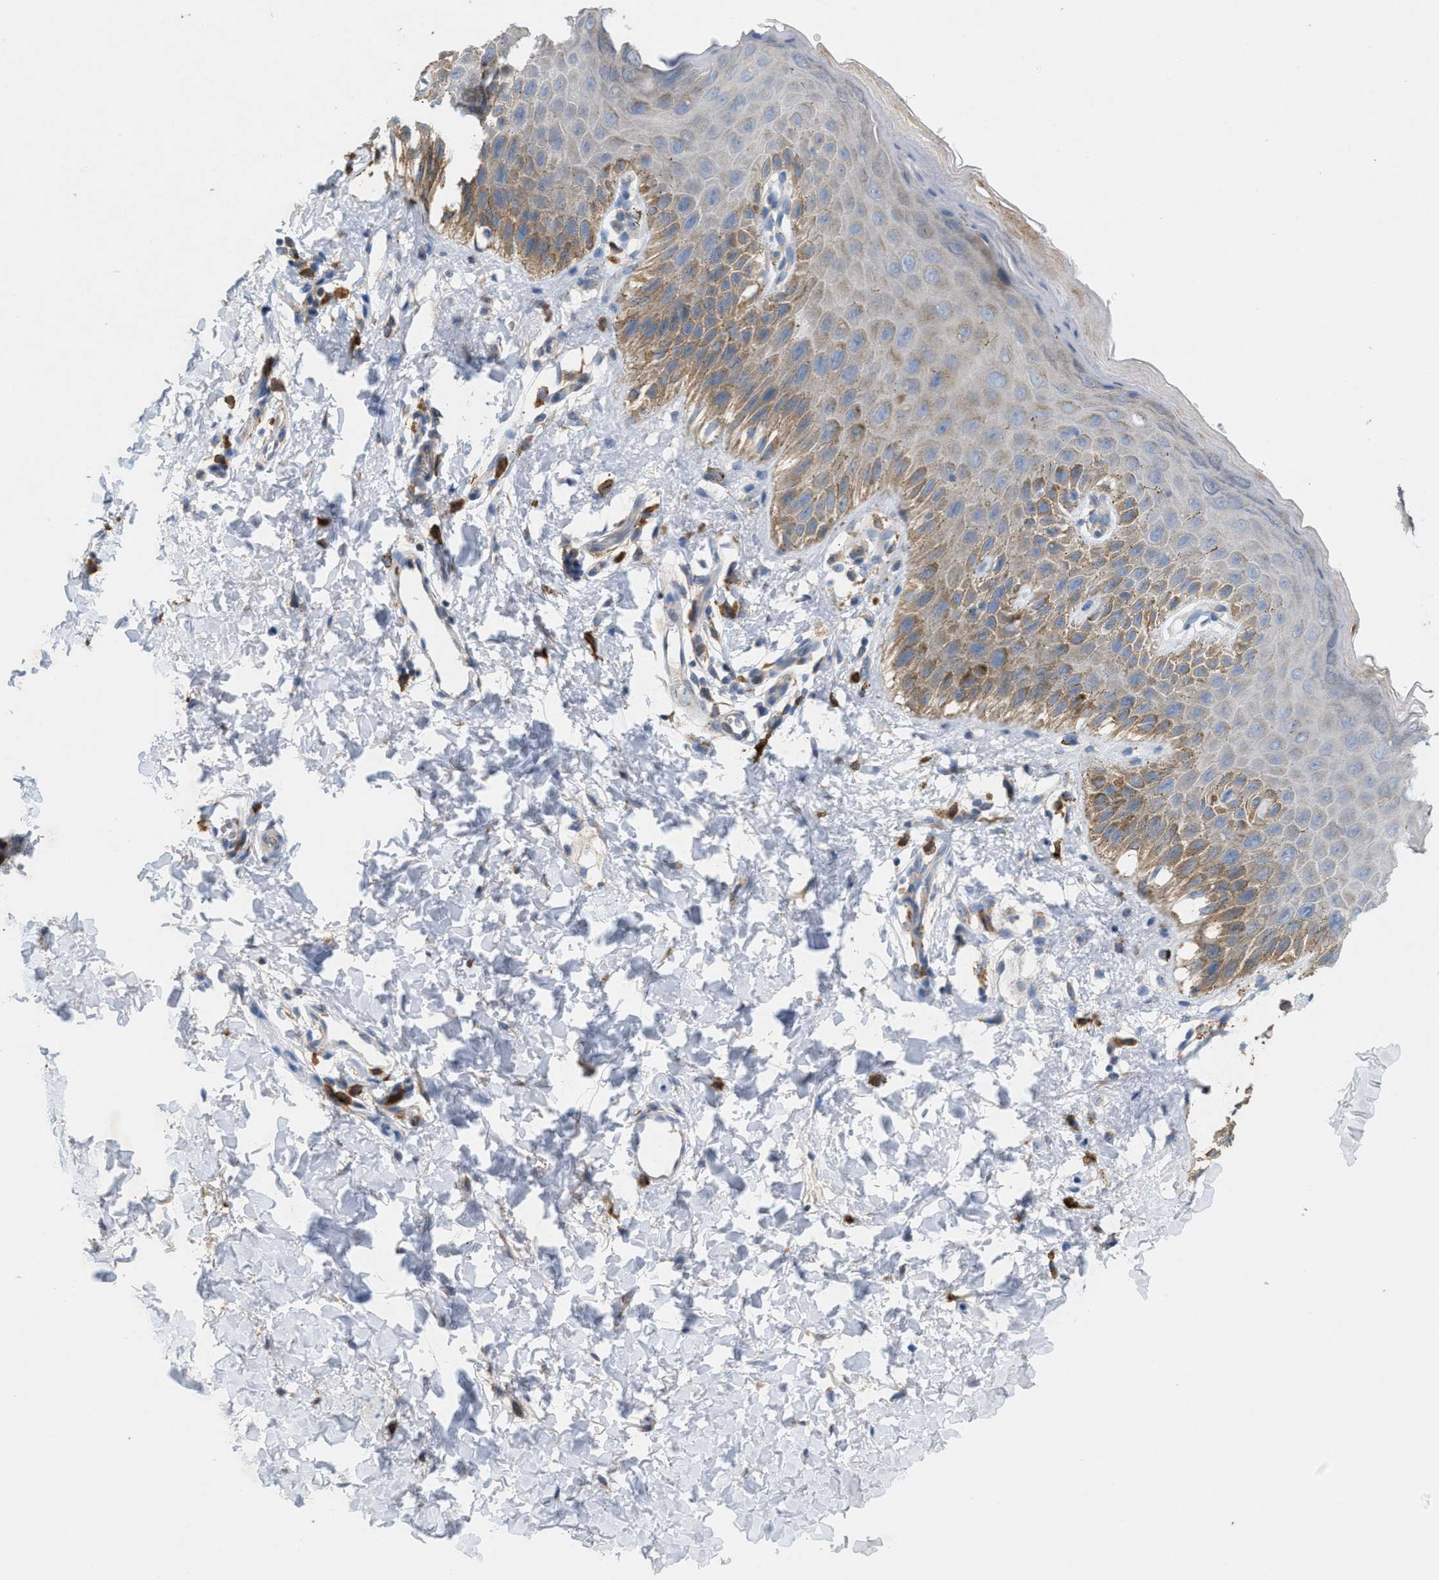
{"staining": {"intensity": "moderate", "quantity": "<25%", "location": "cytoplasmic/membranous"}, "tissue": "skin", "cell_type": "Epidermal cells", "image_type": "normal", "snomed": [{"axis": "morphology", "description": "Normal tissue, NOS"}, {"axis": "topography", "description": "Anal"}], "caption": "Unremarkable skin reveals moderate cytoplasmic/membranous positivity in approximately <25% of epidermal cells.", "gene": "DYNC2I1", "patient": {"sex": "male", "age": 44}}